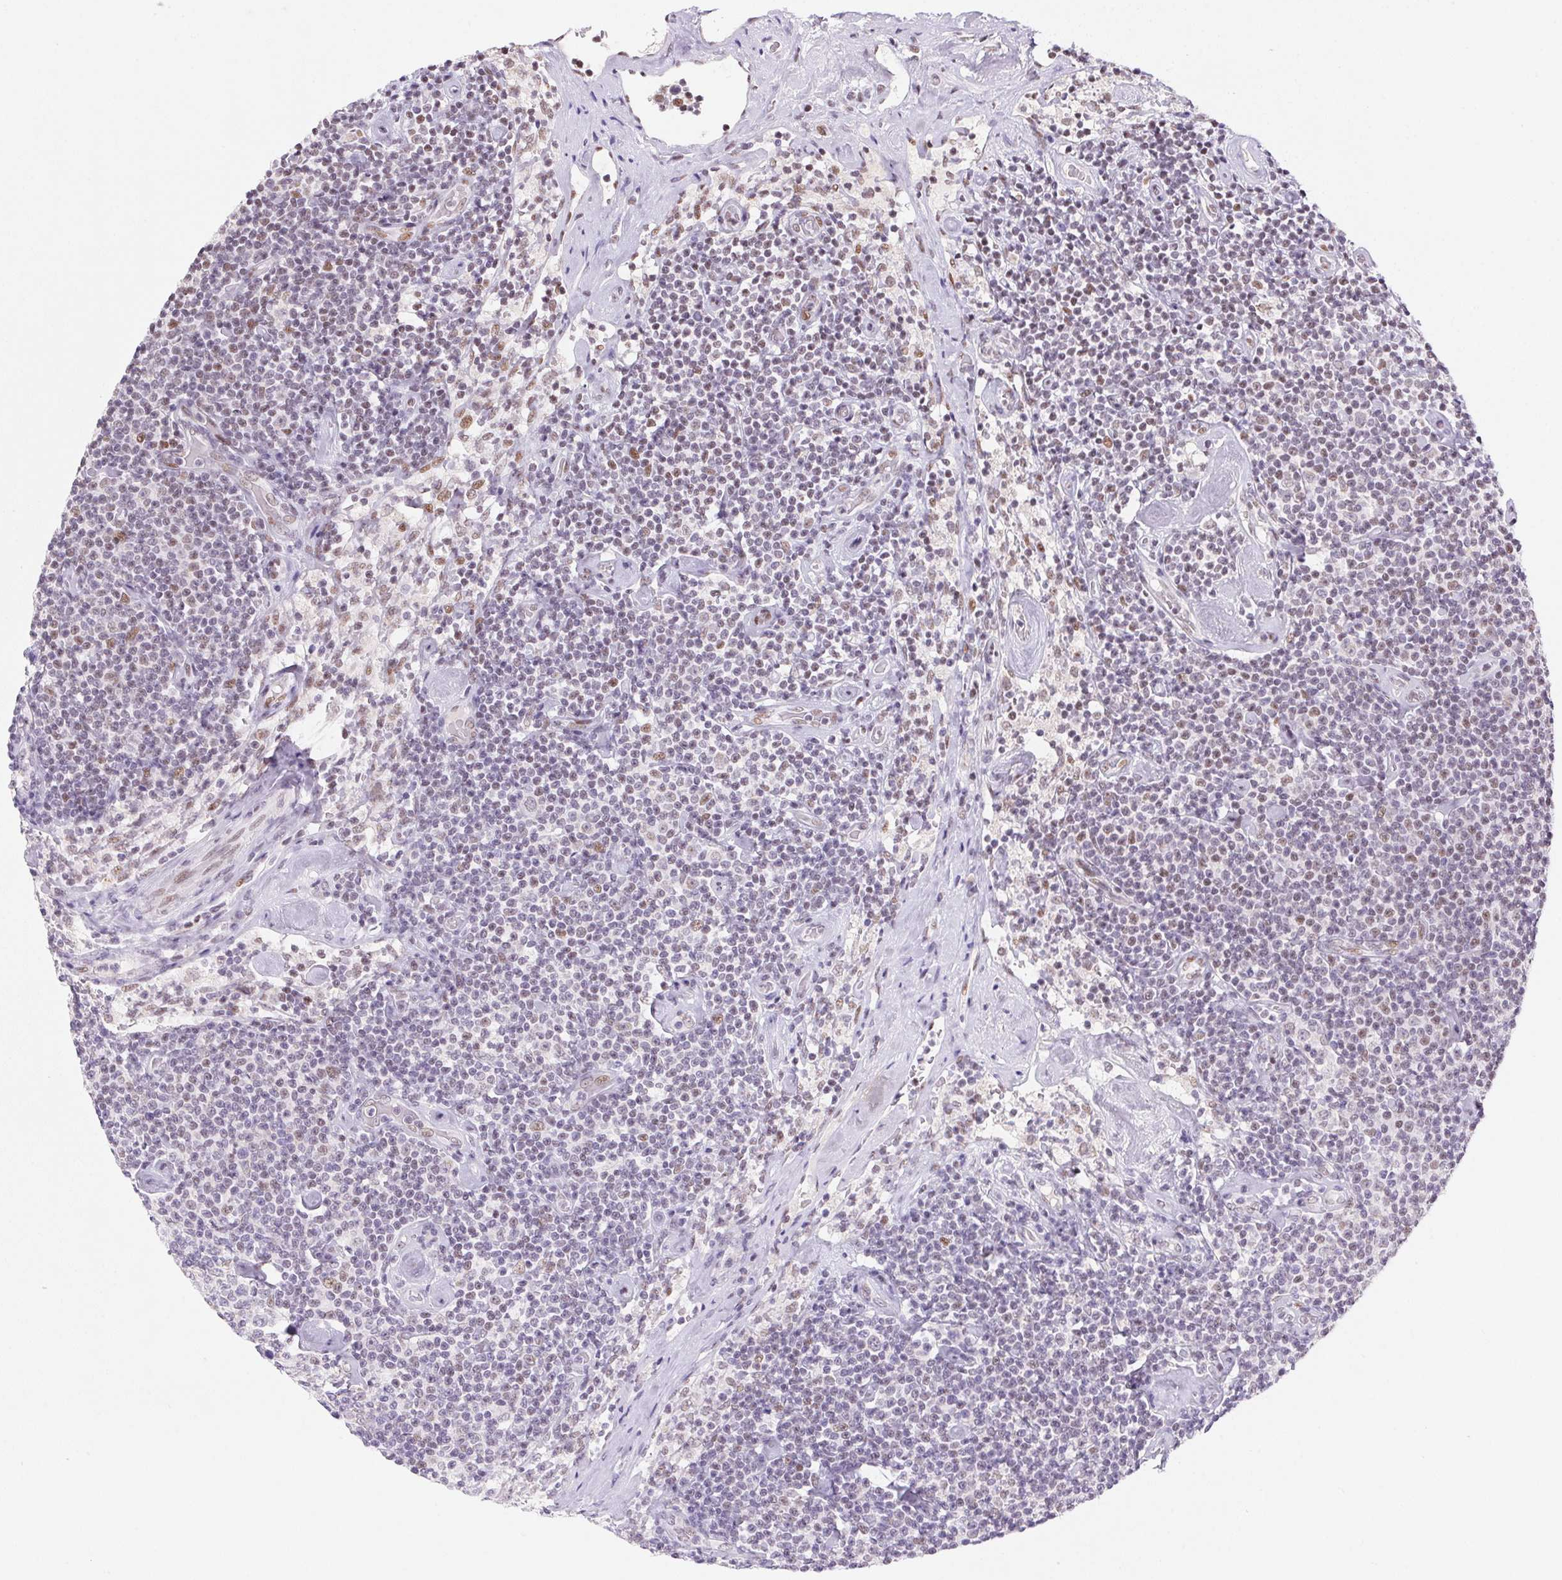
{"staining": {"intensity": "negative", "quantity": "none", "location": "none"}, "tissue": "lymphoma", "cell_type": "Tumor cells", "image_type": "cancer", "snomed": [{"axis": "morphology", "description": "Malignant lymphoma, non-Hodgkin's type, Low grade"}, {"axis": "topography", "description": "Lymph node"}], "caption": "The immunohistochemistry (IHC) micrograph has no significant staining in tumor cells of low-grade malignant lymphoma, non-Hodgkin's type tissue.", "gene": "DPPA5", "patient": {"sex": "male", "age": 81}}